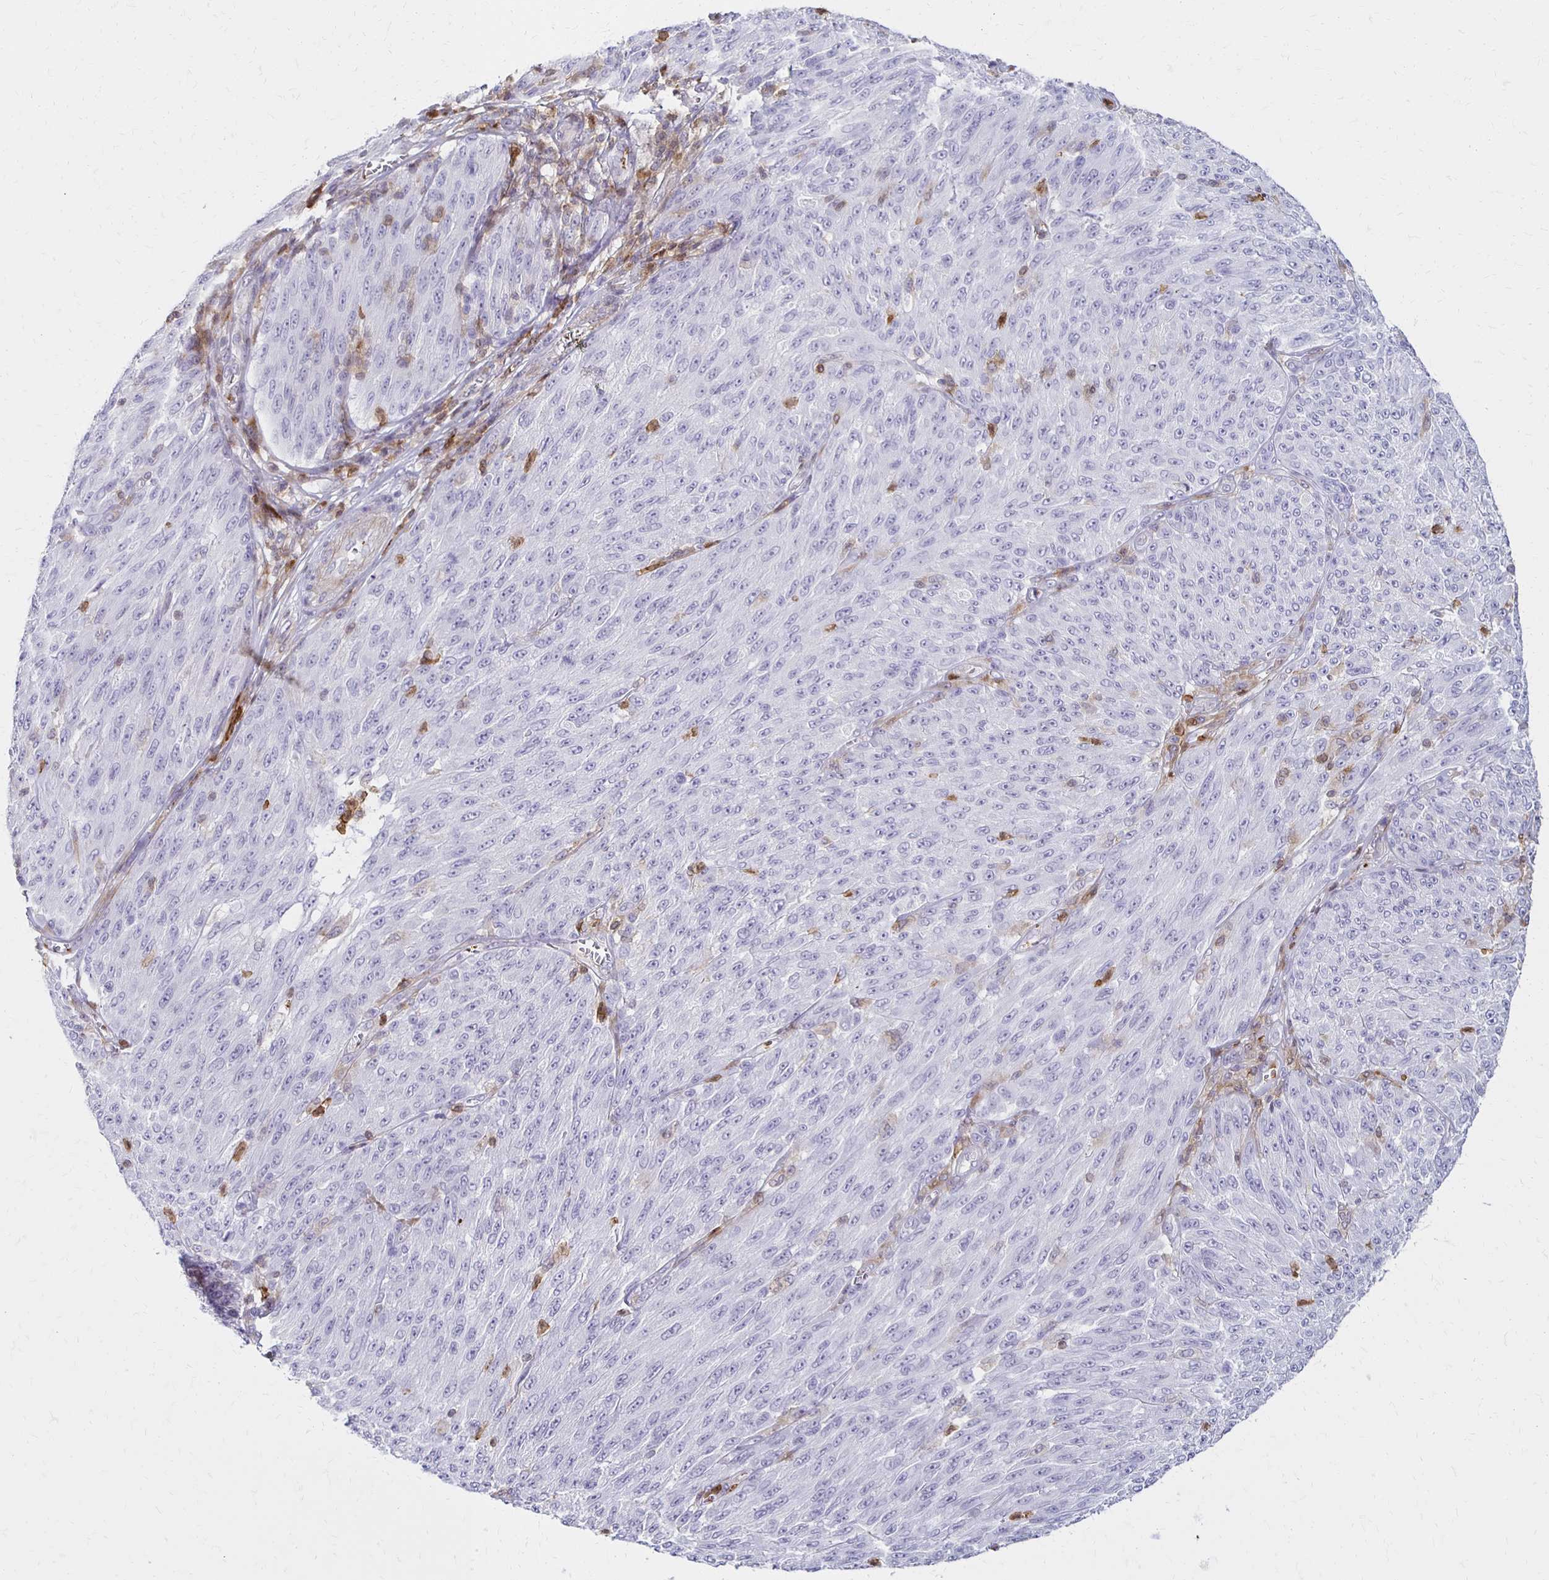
{"staining": {"intensity": "negative", "quantity": "none", "location": "none"}, "tissue": "melanoma", "cell_type": "Tumor cells", "image_type": "cancer", "snomed": [{"axis": "morphology", "description": "Malignant melanoma, NOS"}, {"axis": "topography", "description": "Skin"}], "caption": "Malignant melanoma stained for a protein using immunohistochemistry demonstrates no staining tumor cells.", "gene": "CCL21", "patient": {"sex": "male", "age": 85}}